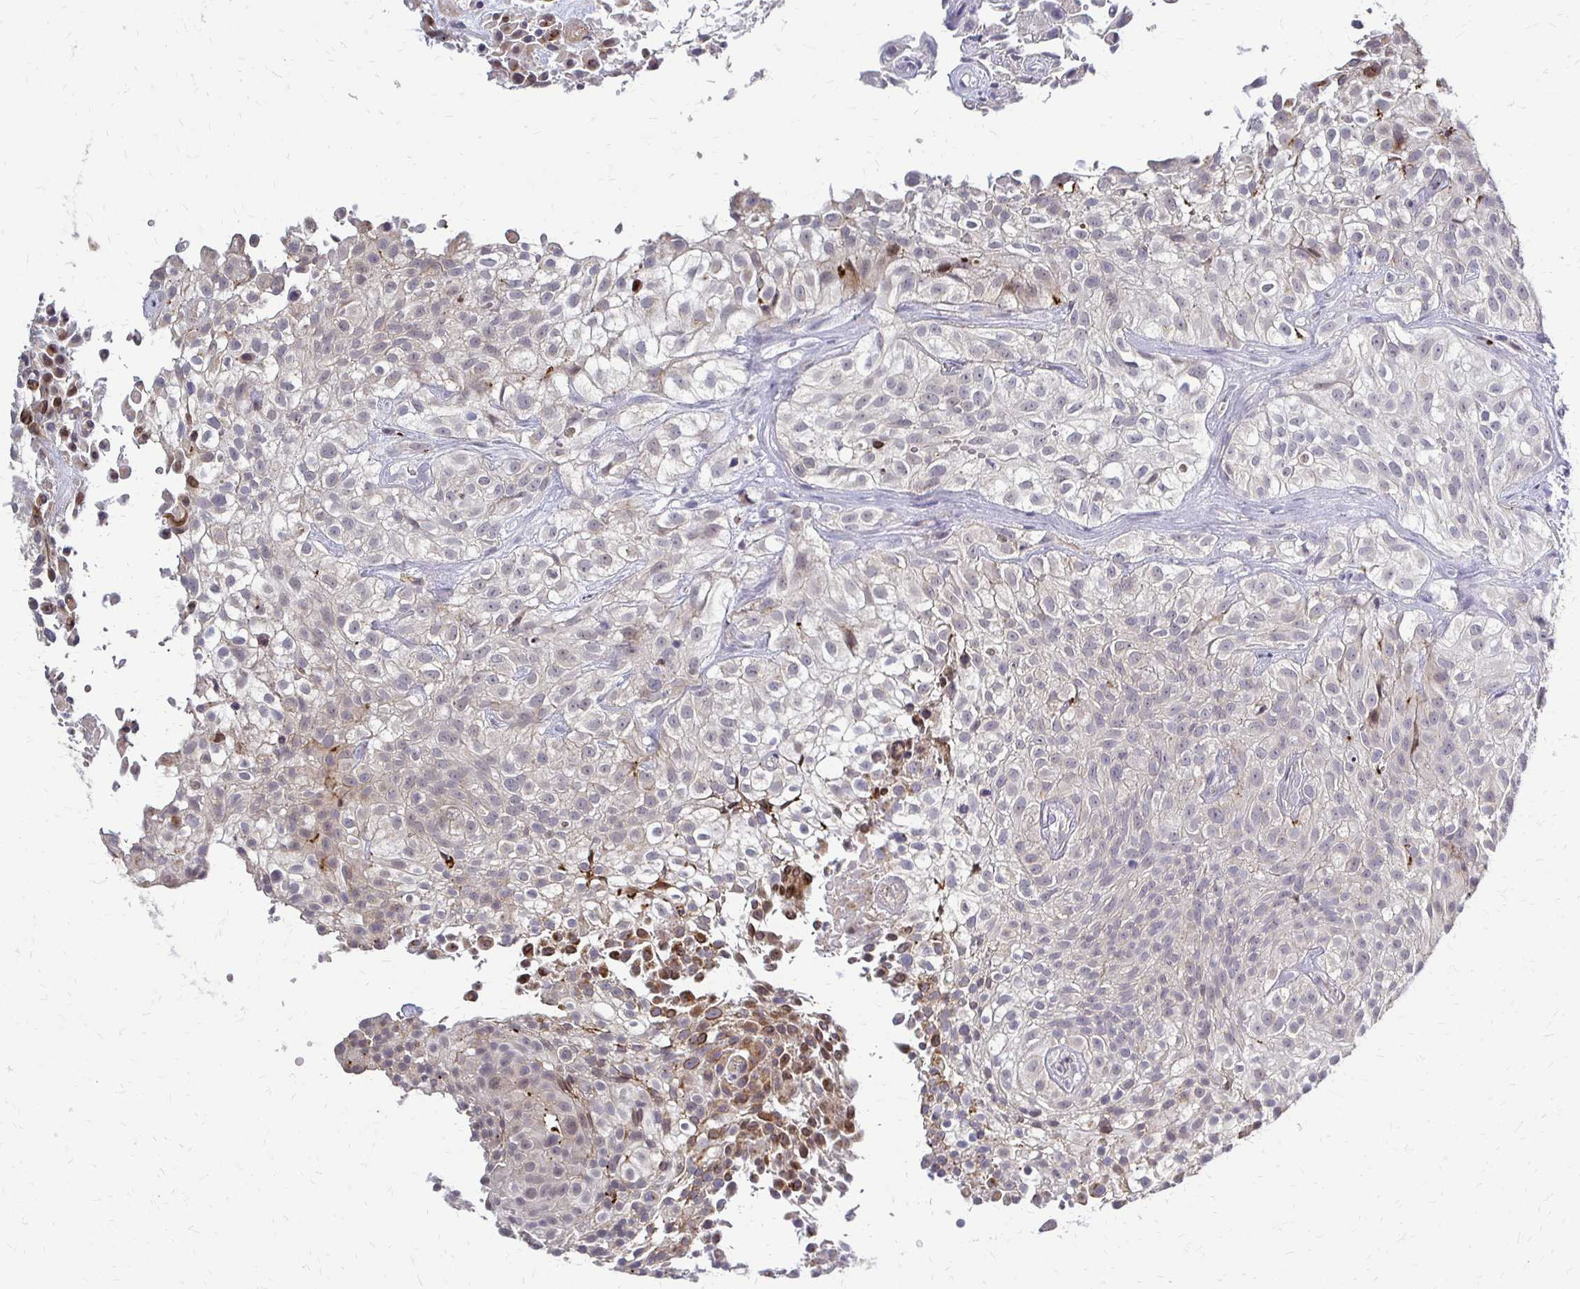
{"staining": {"intensity": "moderate", "quantity": "<25%", "location": "cytoplasmic/membranous,nuclear"}, "tissue": "urothelial cancer", "cell_type": "Tumor cells", "image_type": "cancer", "snomed": [{"axis": "morphology", "description": "Urothelial carcinoma, High grade"}, {"axis": "topography", "description": "Urinary bladder"}], "caption": "Moderate cytoplasmic/membranous and nuclear protein positivity is identified in approximately <25% of tumor cells in urothelial cancer. The staining was performed using DAB to visualize the protein expression in brown, while the nuclei were stained in blue with hematoxylin (Magnification: 20x).", "gene": "SLC9A9", "patient": {"sex": "male", "age": 56}}